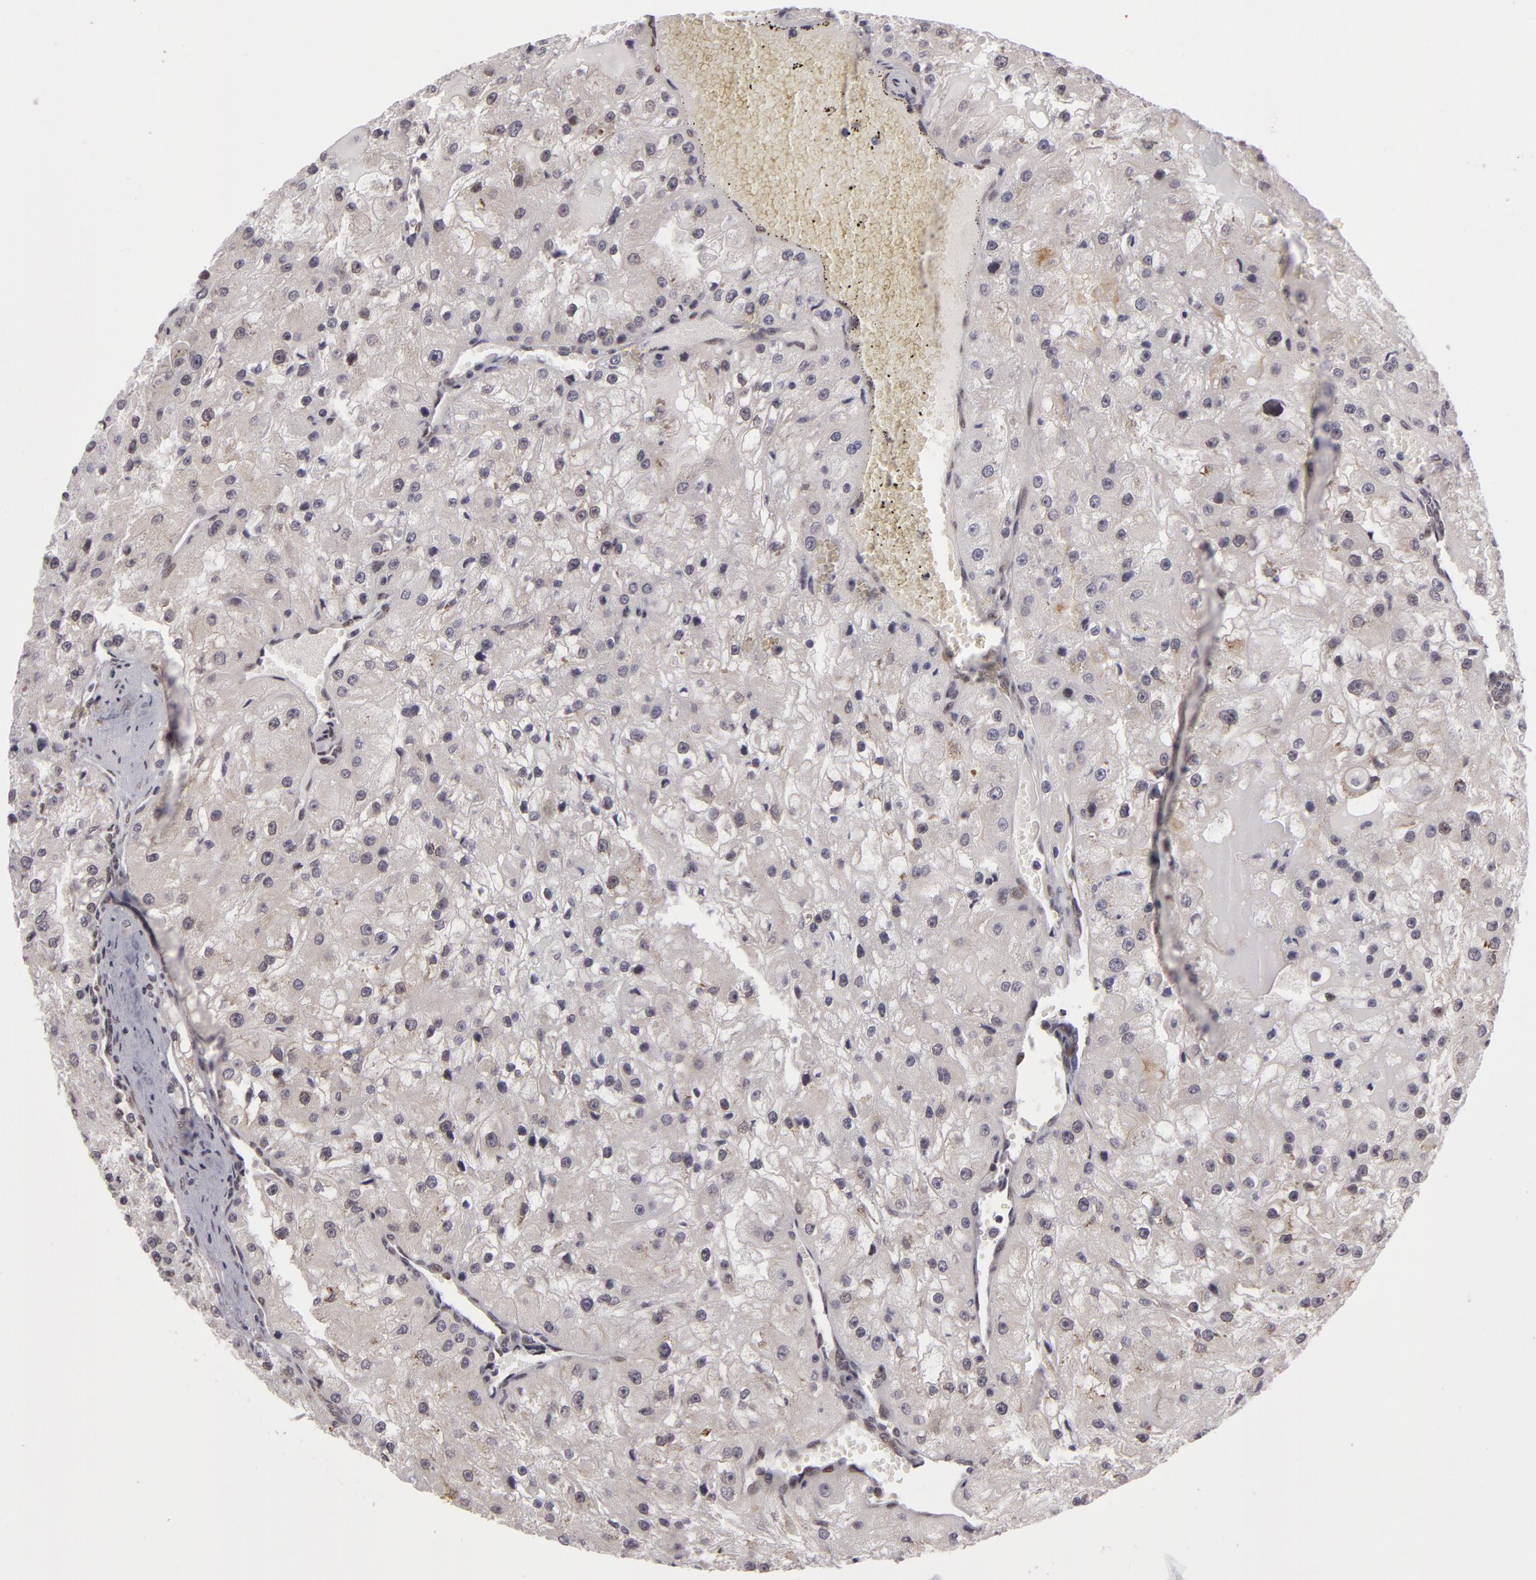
{"staining": {"intensity": "weak", "quantity": "<25%", "location": "cytoplasmic/membranous,nuclear"}, "tissue": "renal cancer", "cell_type": "Tumor cells", "image_type": "cancer", "snomed": [{"axis": "morphology", "description": "Adenocarcinoma, NOS"}, {"axis": "topography", "description": "Kidney"}], "caption": "Human renal cancer (adenocarcinoma) stained for a protein using immunohistochemistry (IHC) reveals no expression in tumor cells.", "gene": "ZNF133", "patient": {"sex": "female", "age": 74}}